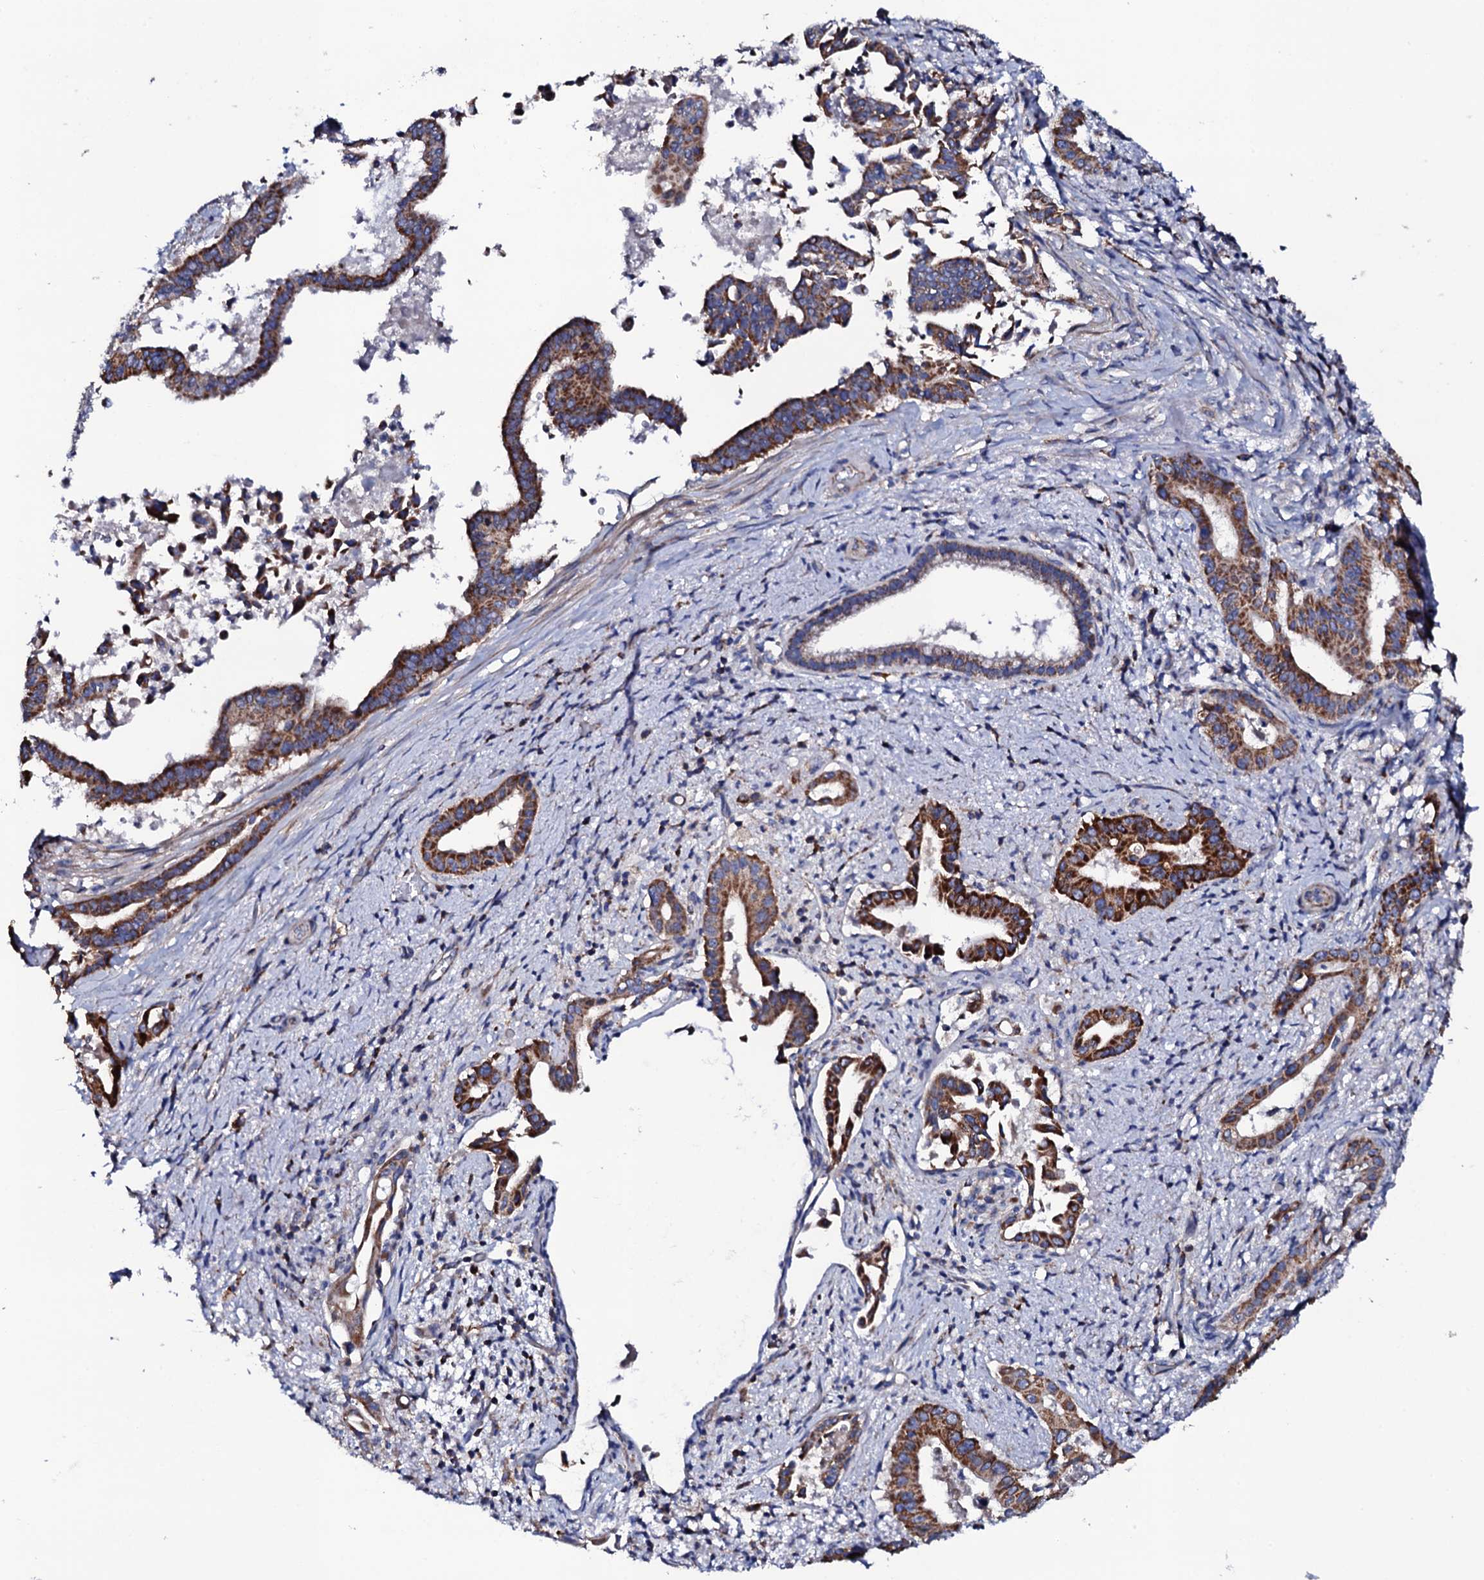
{"staining": {"intensity": "strong", "quantity": ">75%", "location": "cytoplasmic/membranous"}, "tissue": "pancreatic cancer", "cell_type": "Tumor cells", "image_type": "cancer", "snomed": [{"axis": "morphology", "description": "Adenocarcinoma, NOS"}, {"axis": "topography", "description": "Pancreas"}], "caption": "The image reveals staining of pancreatic adenocarcinoma, revealing strong cytoplasmic/membranous protein positivity (brown color) within tumor cells.", "gene": "TCAF2", "patient": {"sex": "female", "age": 77}}